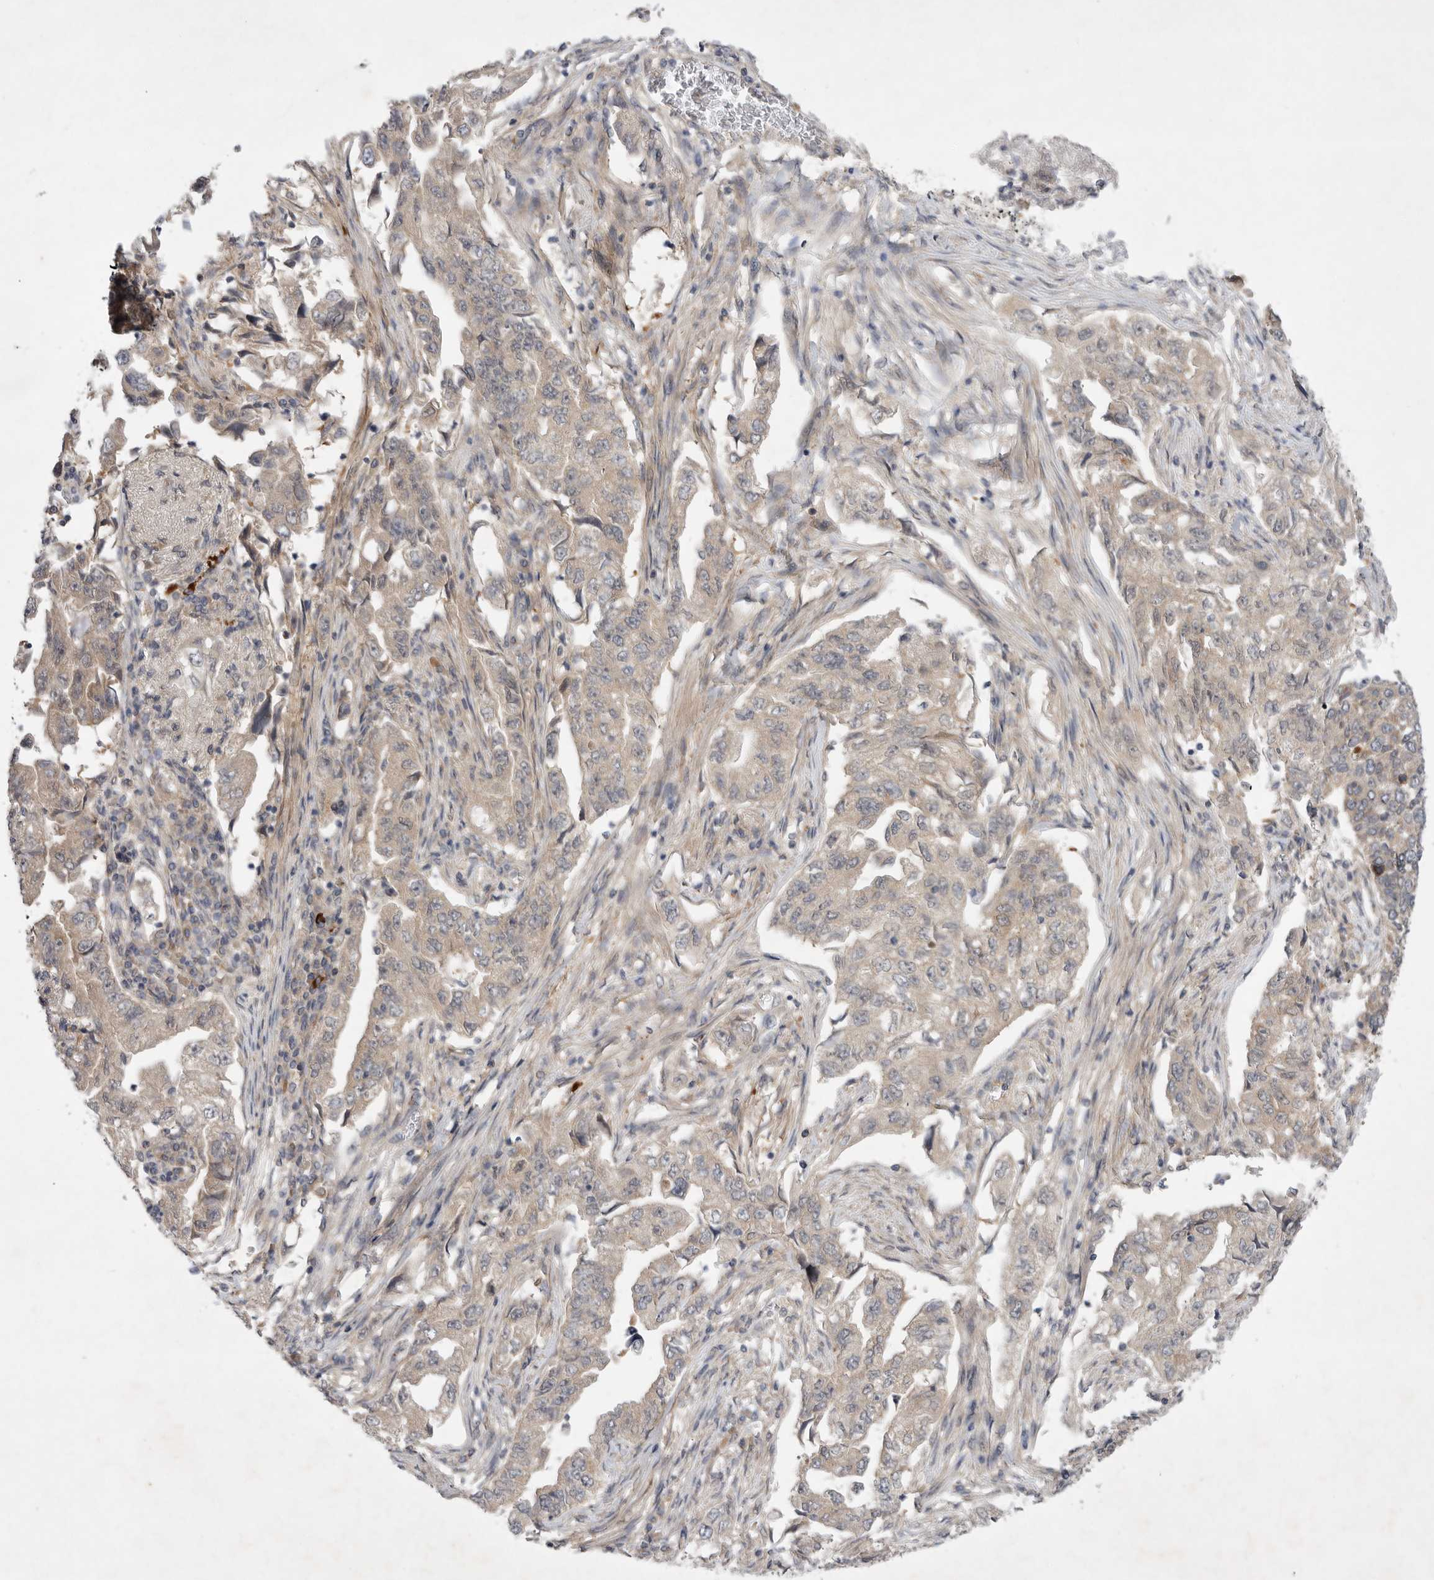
{"staining": {"intensity": "moderate", "quantity": ">75%", "location": "cytoplasmic/membranous"}, "tissue": "lung cancer", "cell_type": "Tumor cells", "image_type": "cancer", "snomed": [{"axis": "morphology", "description": "Adenocarcinoma, NOS"}, {"axis": "topography", "description": "Lung"}], "caption": "Moderate cytoplasmic/membranous protein staining is present in approximately >75% of tumor cells in lung cancer (adenocarcinoma).", "gene": "PTPDC1", "patient": {"sex": "female", "age": 51}}